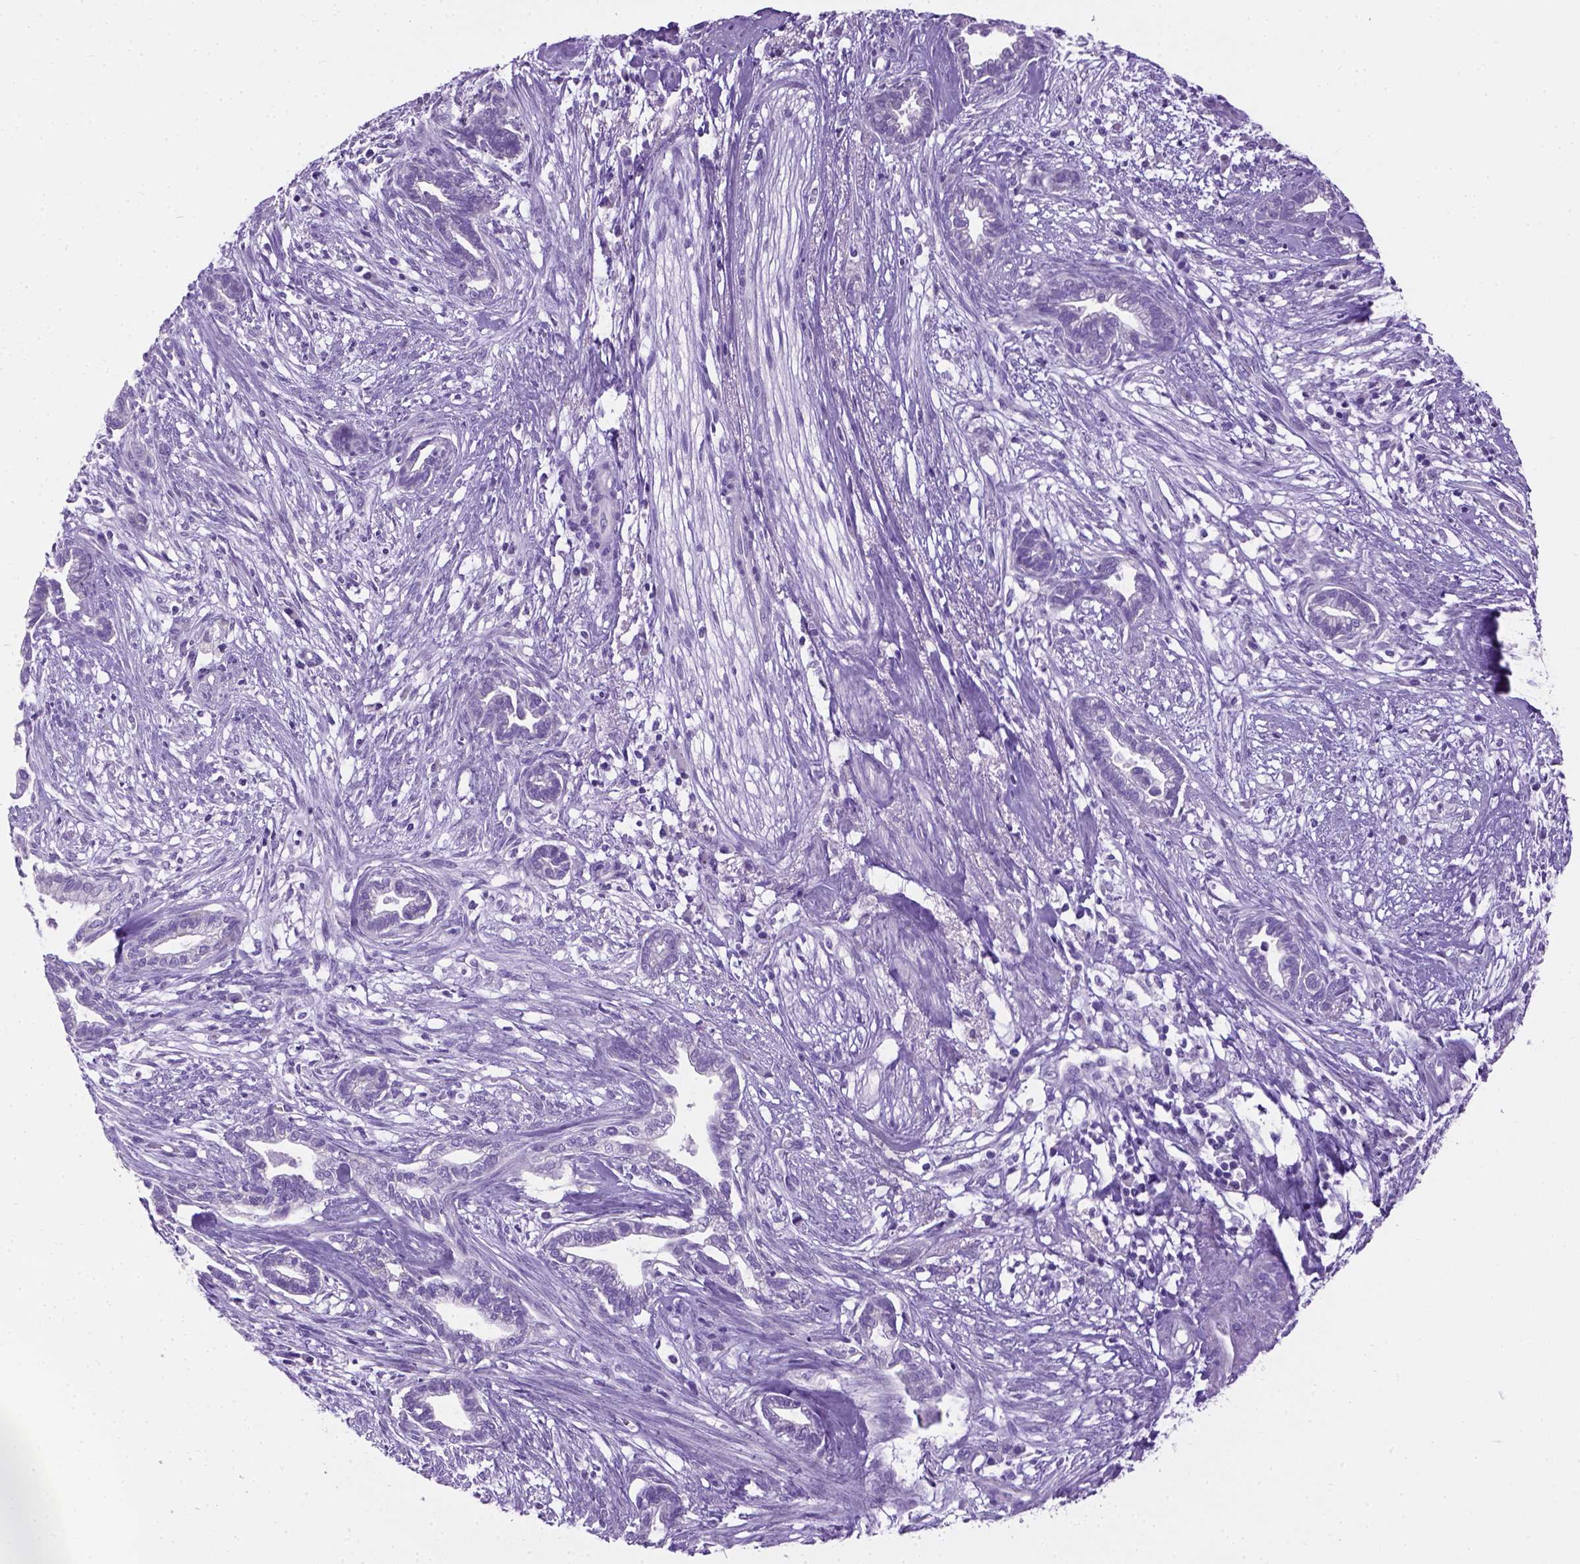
{"staining": {"intensity": "negative", "quantity": "none", "location": "none"}, "tissue": "cervical cancer", "cell_type": "Tumor cells", "image_type": "cancer", "snomed": [{"axis": "morphology", "description": "Adenocarcinoma, NOS"}, {"axis": "topography", "description": "Cervix"}], "caption": "The immunohistochemistry histopathology image has no significant positivity in tumor cells of cervical cancer (adenocarcinoma) tissue.", "gene": "CYP24A1", "patient": {"sex": "female", "age": 62}}